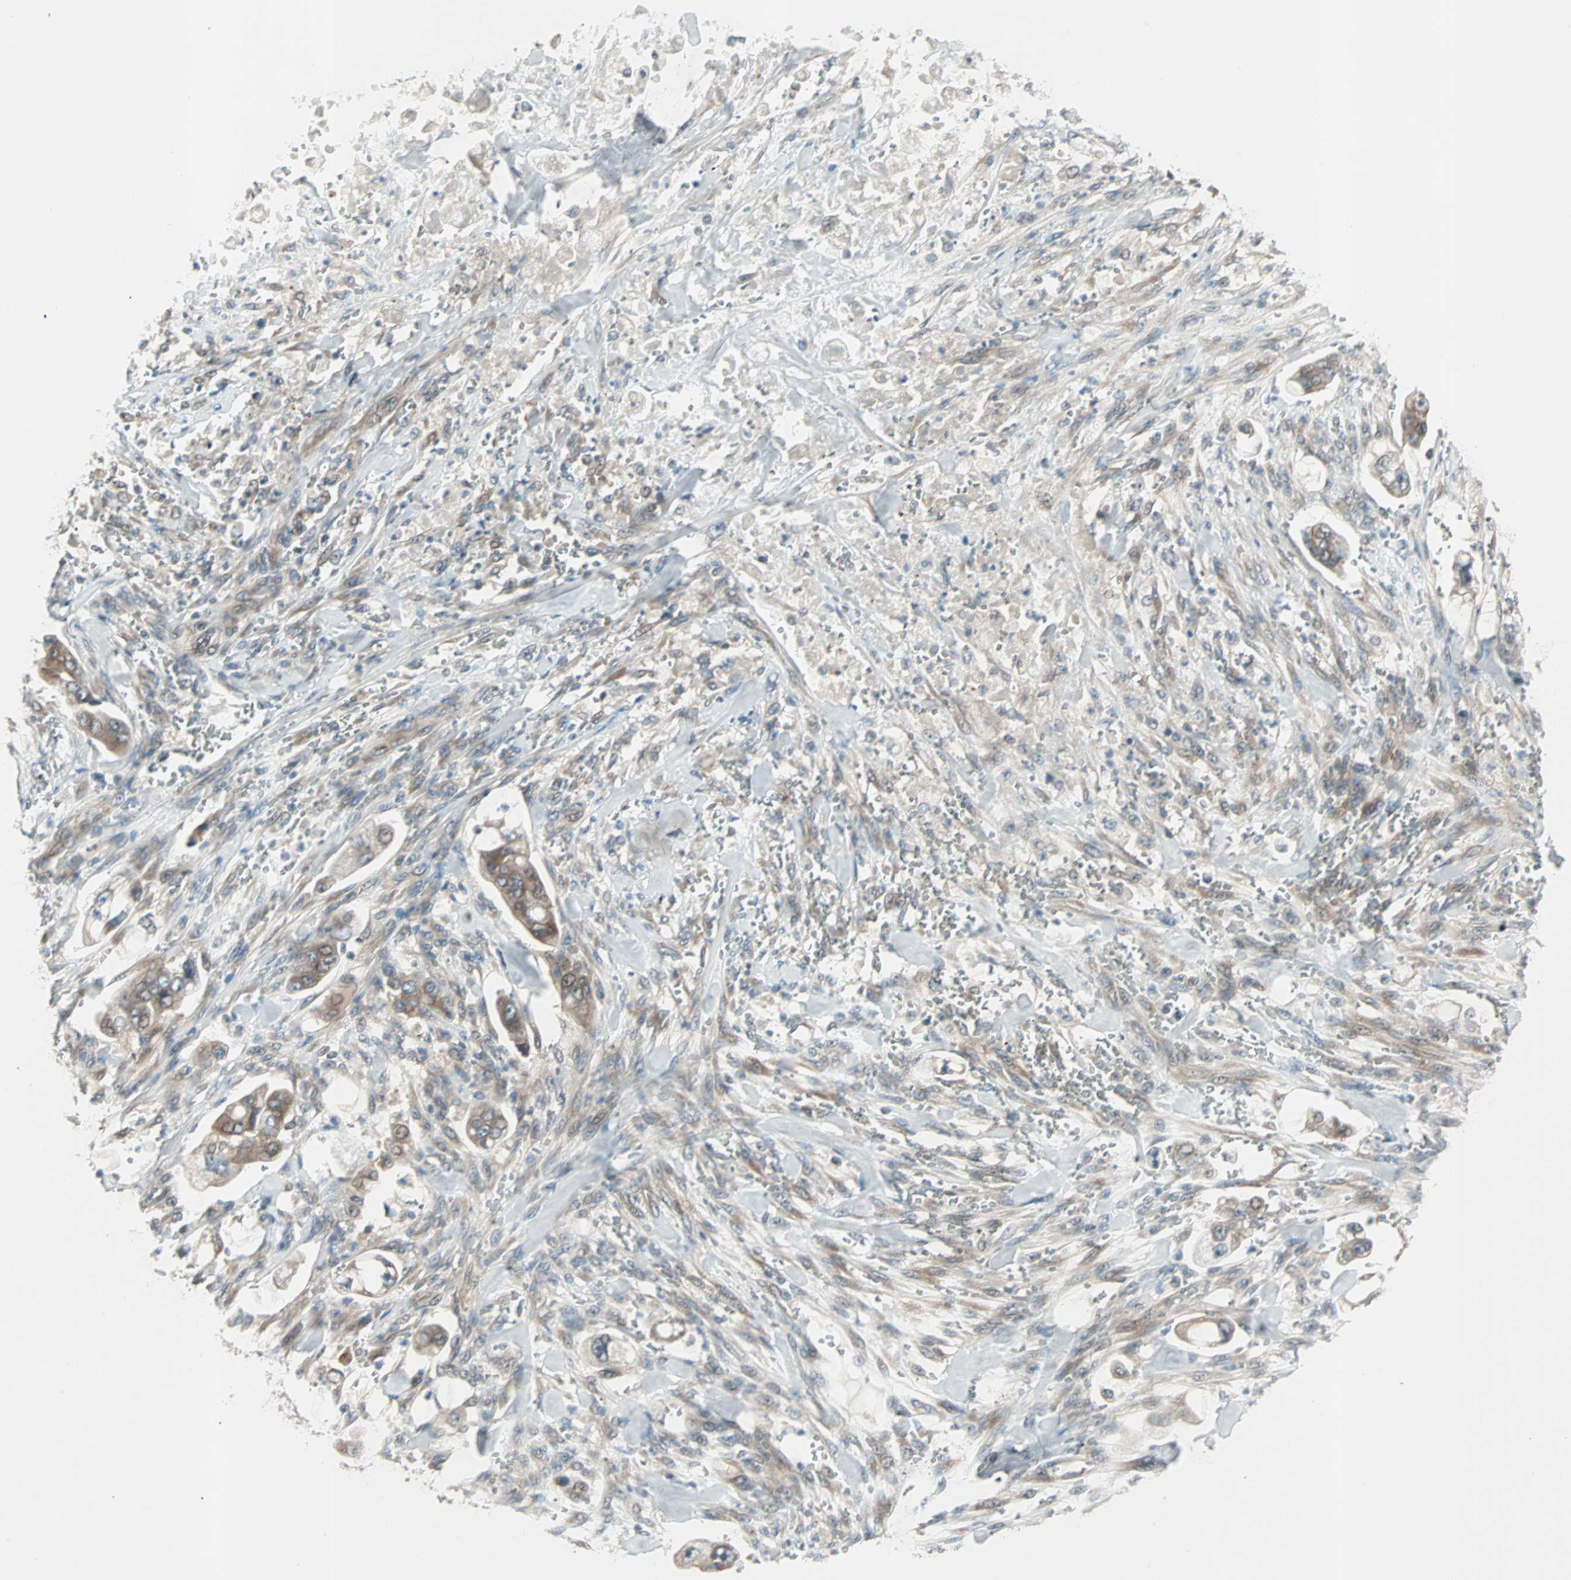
{"staining": {"intensity": "moderate", "quantity": ">75%", "location": "cytoplasmic/membranous"}, "tissue": "stomach cancer", "cell_type": "Tumor cells", "image_type": "cancer", "snomed": [{"axis": "morphology", "description": "Adenocarcinoma, NOS"}, {"axis": "topography", "description": "Stomach"}], "caption": "A brown stain highlights moderate cytoplasmic/membranous positivity of a protein in stomach cancer (adenocarcinoma) tumor cells.", "gene": "PGBD1", "patient": {"sex": "male", "age": 62}}